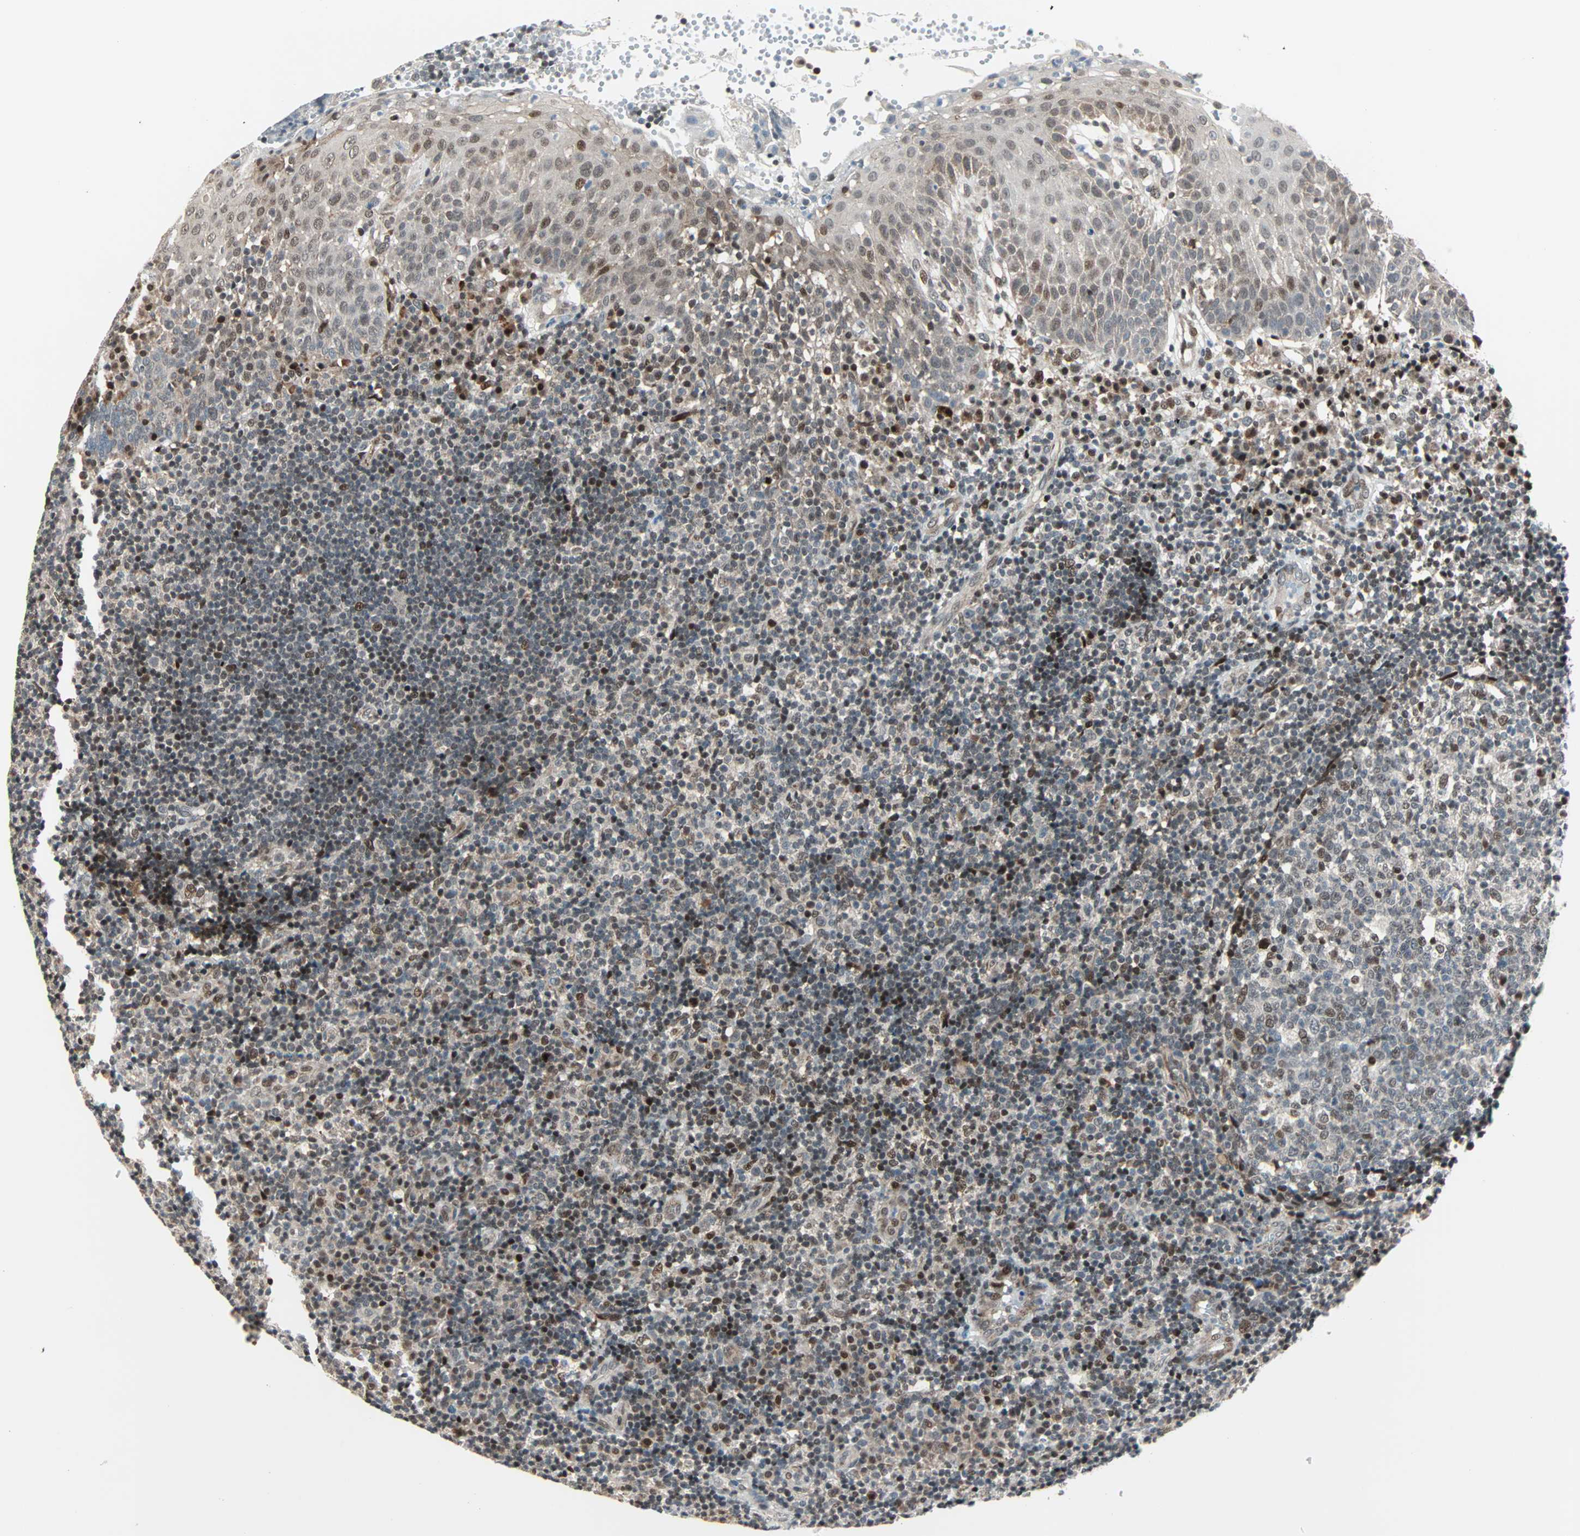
{"staining": {"intensity": "weak", "quantity": "<25%", "location": "nuclear"}, "tissue": "tonsil", "cell_type": "Germinal center cells", "image_type": "normal", "snomed": [{"axis": "morphology", "description": "Normal tissue, NOS"}, {"axis": "topography", "description": "Tonsil"}], "caption": "The histopathology image reveals no staining of germinal center cells in normal tonsil. (Stains: DAB (3,3'-diaminobenzidine) IHC with hematoxylin counter stain, Microscopy: brightfield microscopy at high magnification).", "gene": "CBX4", "patient": {"sex": "female", "age": 40}}